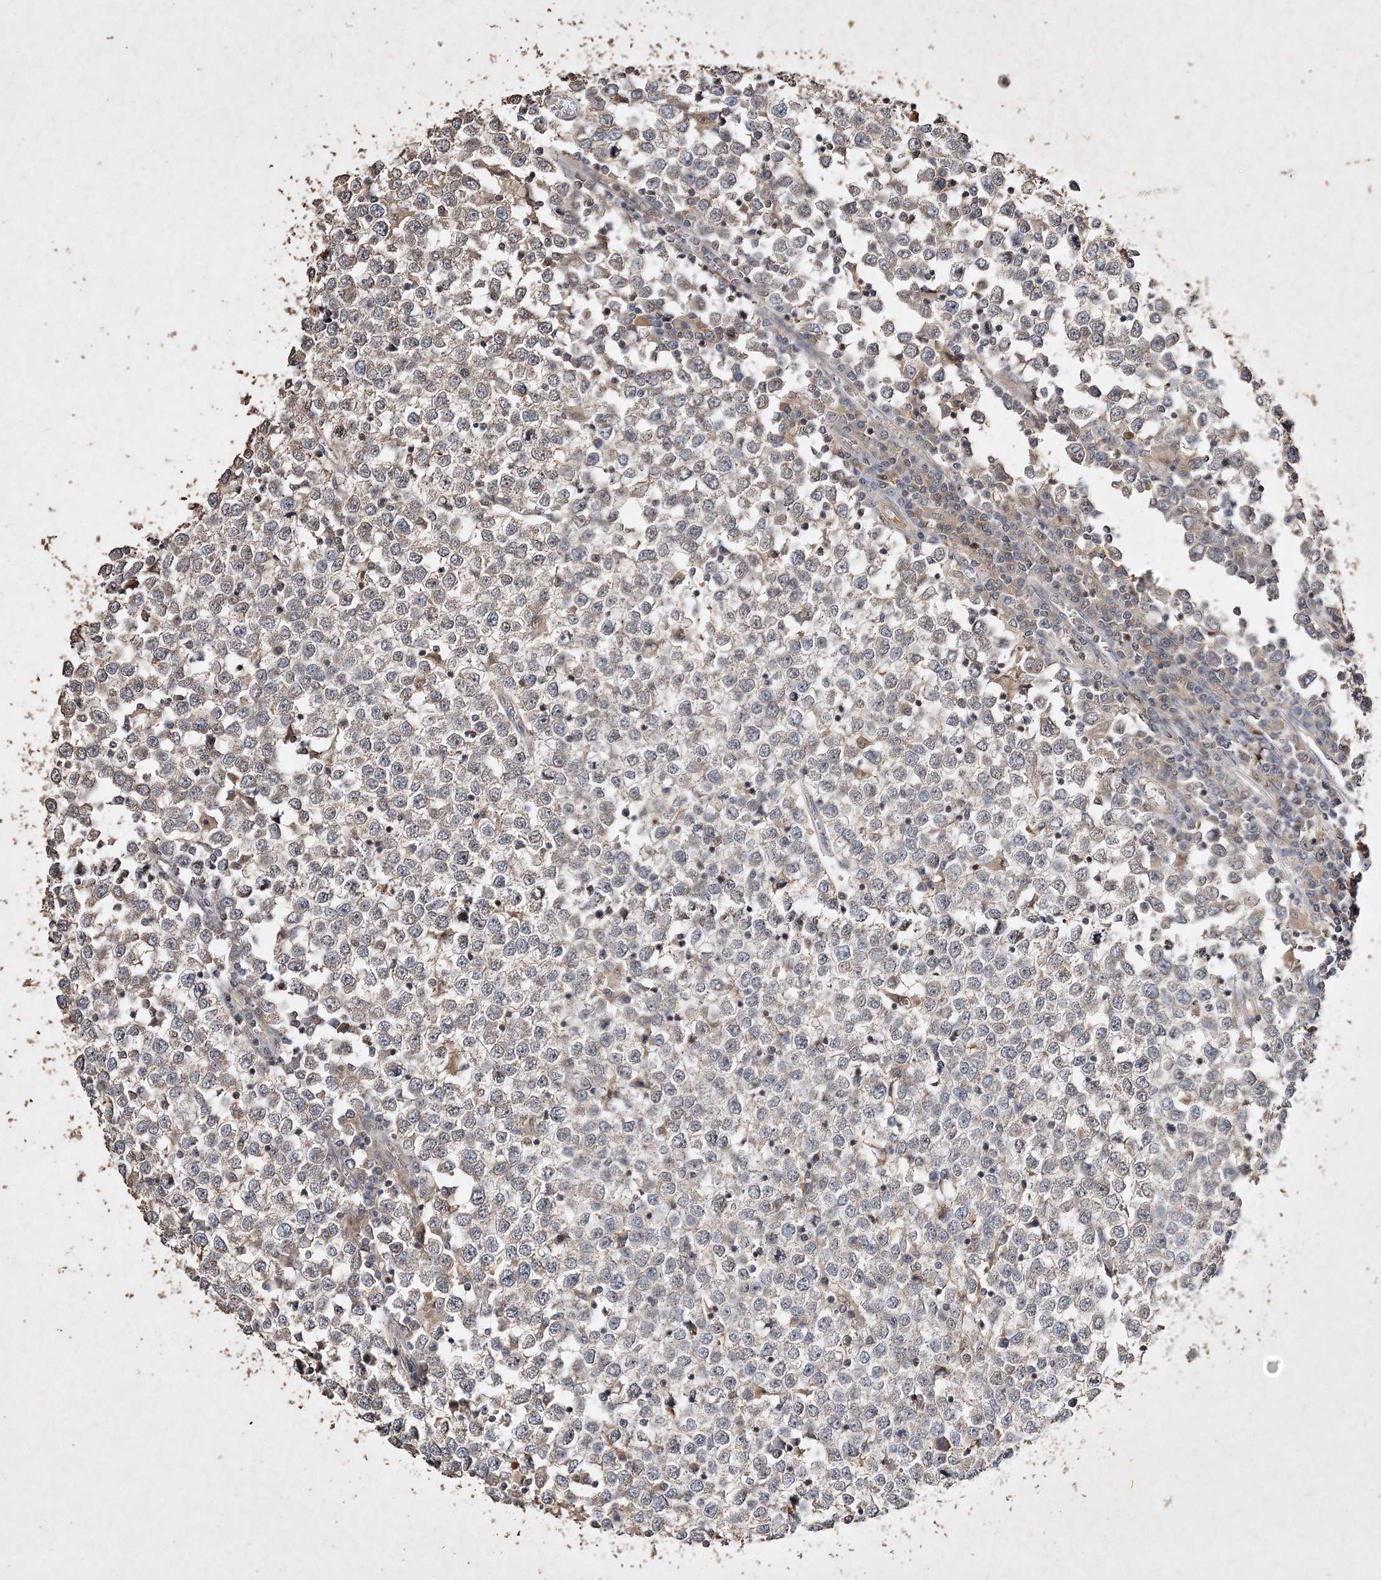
{"staining": {"intensity": "negative", "quantity": "none", "location": "none"}, "tissue": "testis cancer", "cell_type": "Tumor cells", "image_type": "cancer", "snomed": [{"axis": "morphology", "description": "Seminoma, NOS"}, {"axis": "topography", "description": "Testis"}], "caption": "There is no significant staining in tumor cells of testis cancer (seminoma). Nuclei are stained in blue.", "gene": "C3orf38", "patient": {"sex": "male", "age": 65}}